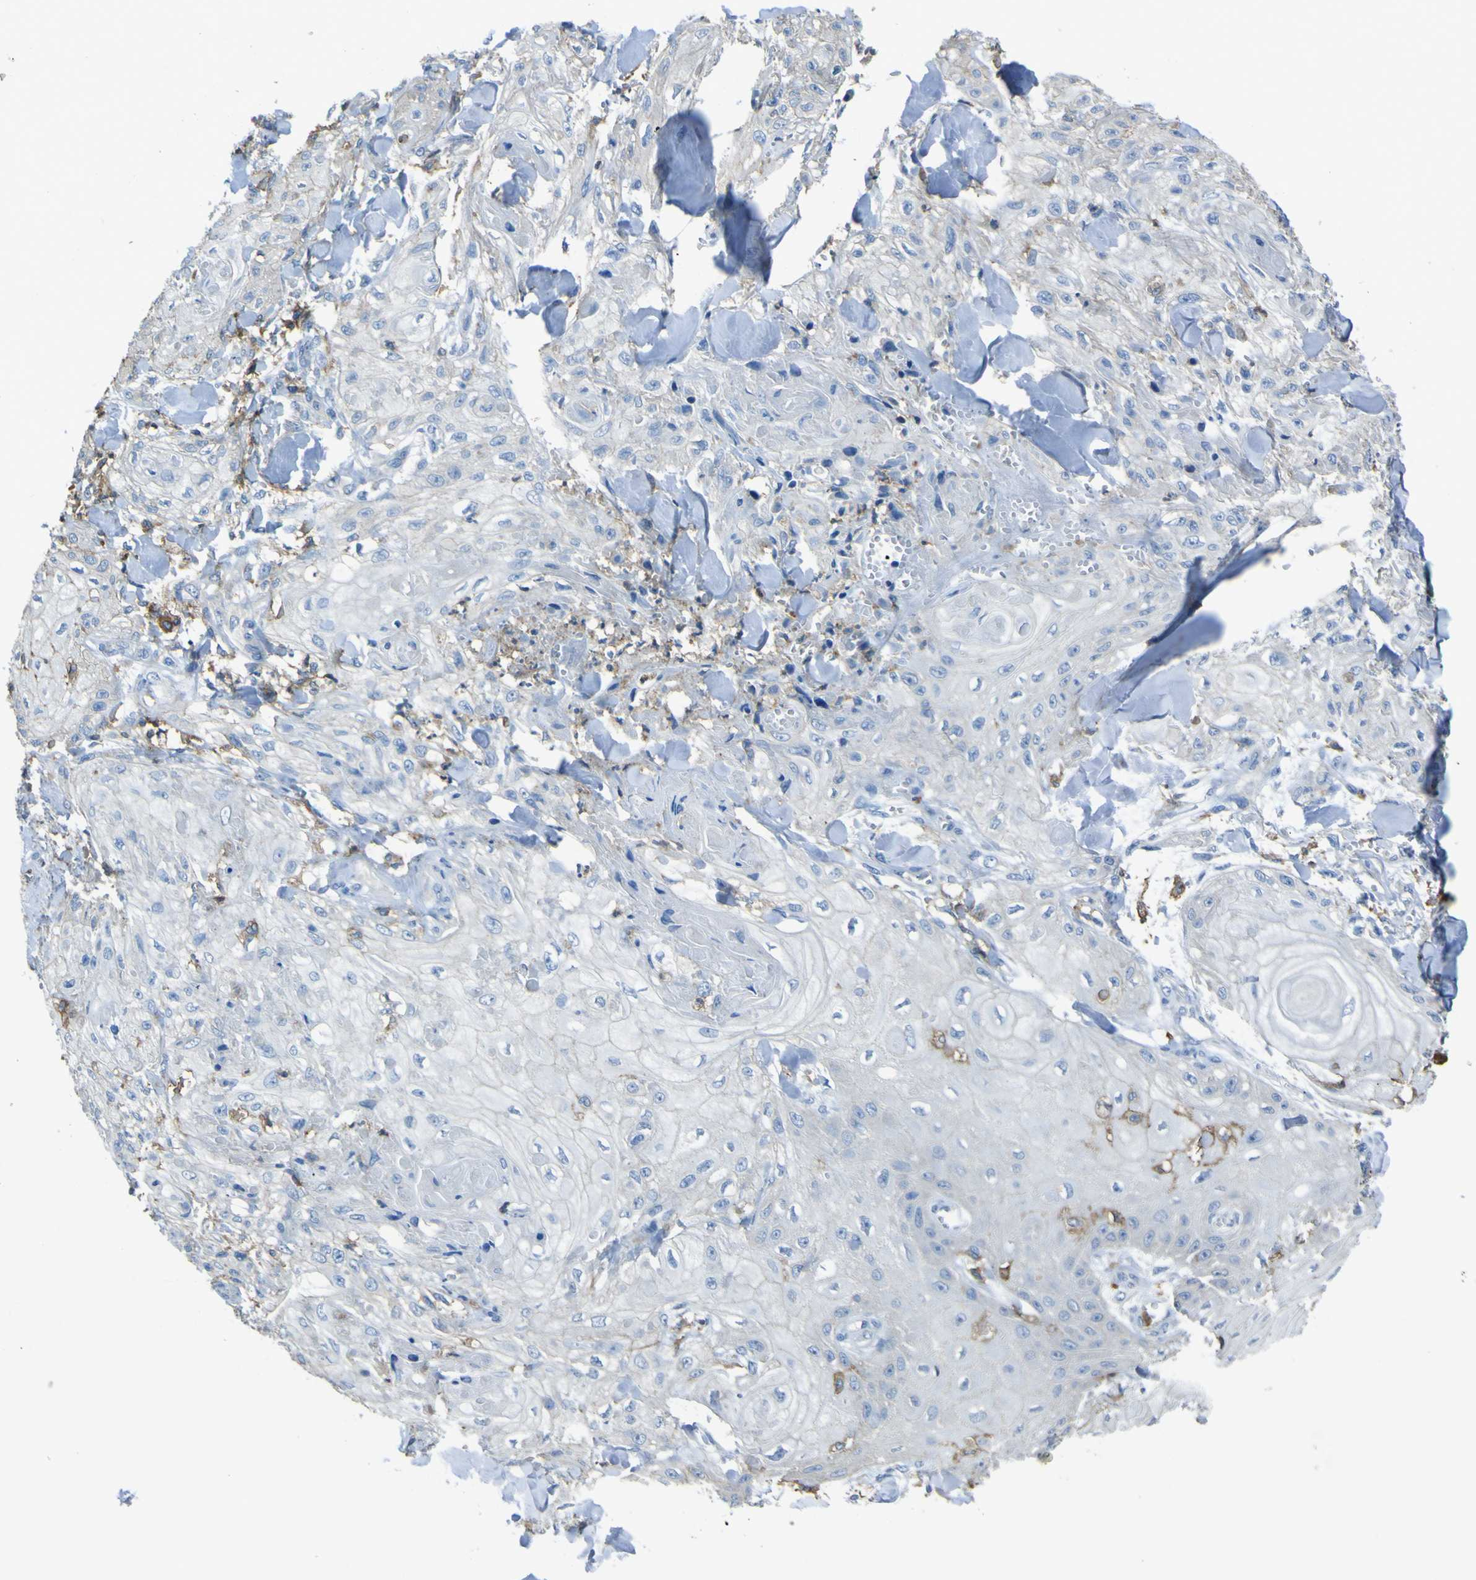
{"staining": {"intensity": "negative", "quantity": "none", "location": "none"}, "tissue": "skin cancer", "cell_type": "Tumor cells", "image_type": "cancer", "snomed": [{"axis": "morphology", "description": "Squamous cell carcinoma, NOS"}, {"axis": "topography", "description": "Skin"}], "caption": "The photomicrograph shows no staining of tumor cells in skin squamous cell carcinoma. (Immunohistochemistry, brightfield microscopy, high magnification).", "gene": "LAIR1", "patient": {"sex": "male", "age": 74}}